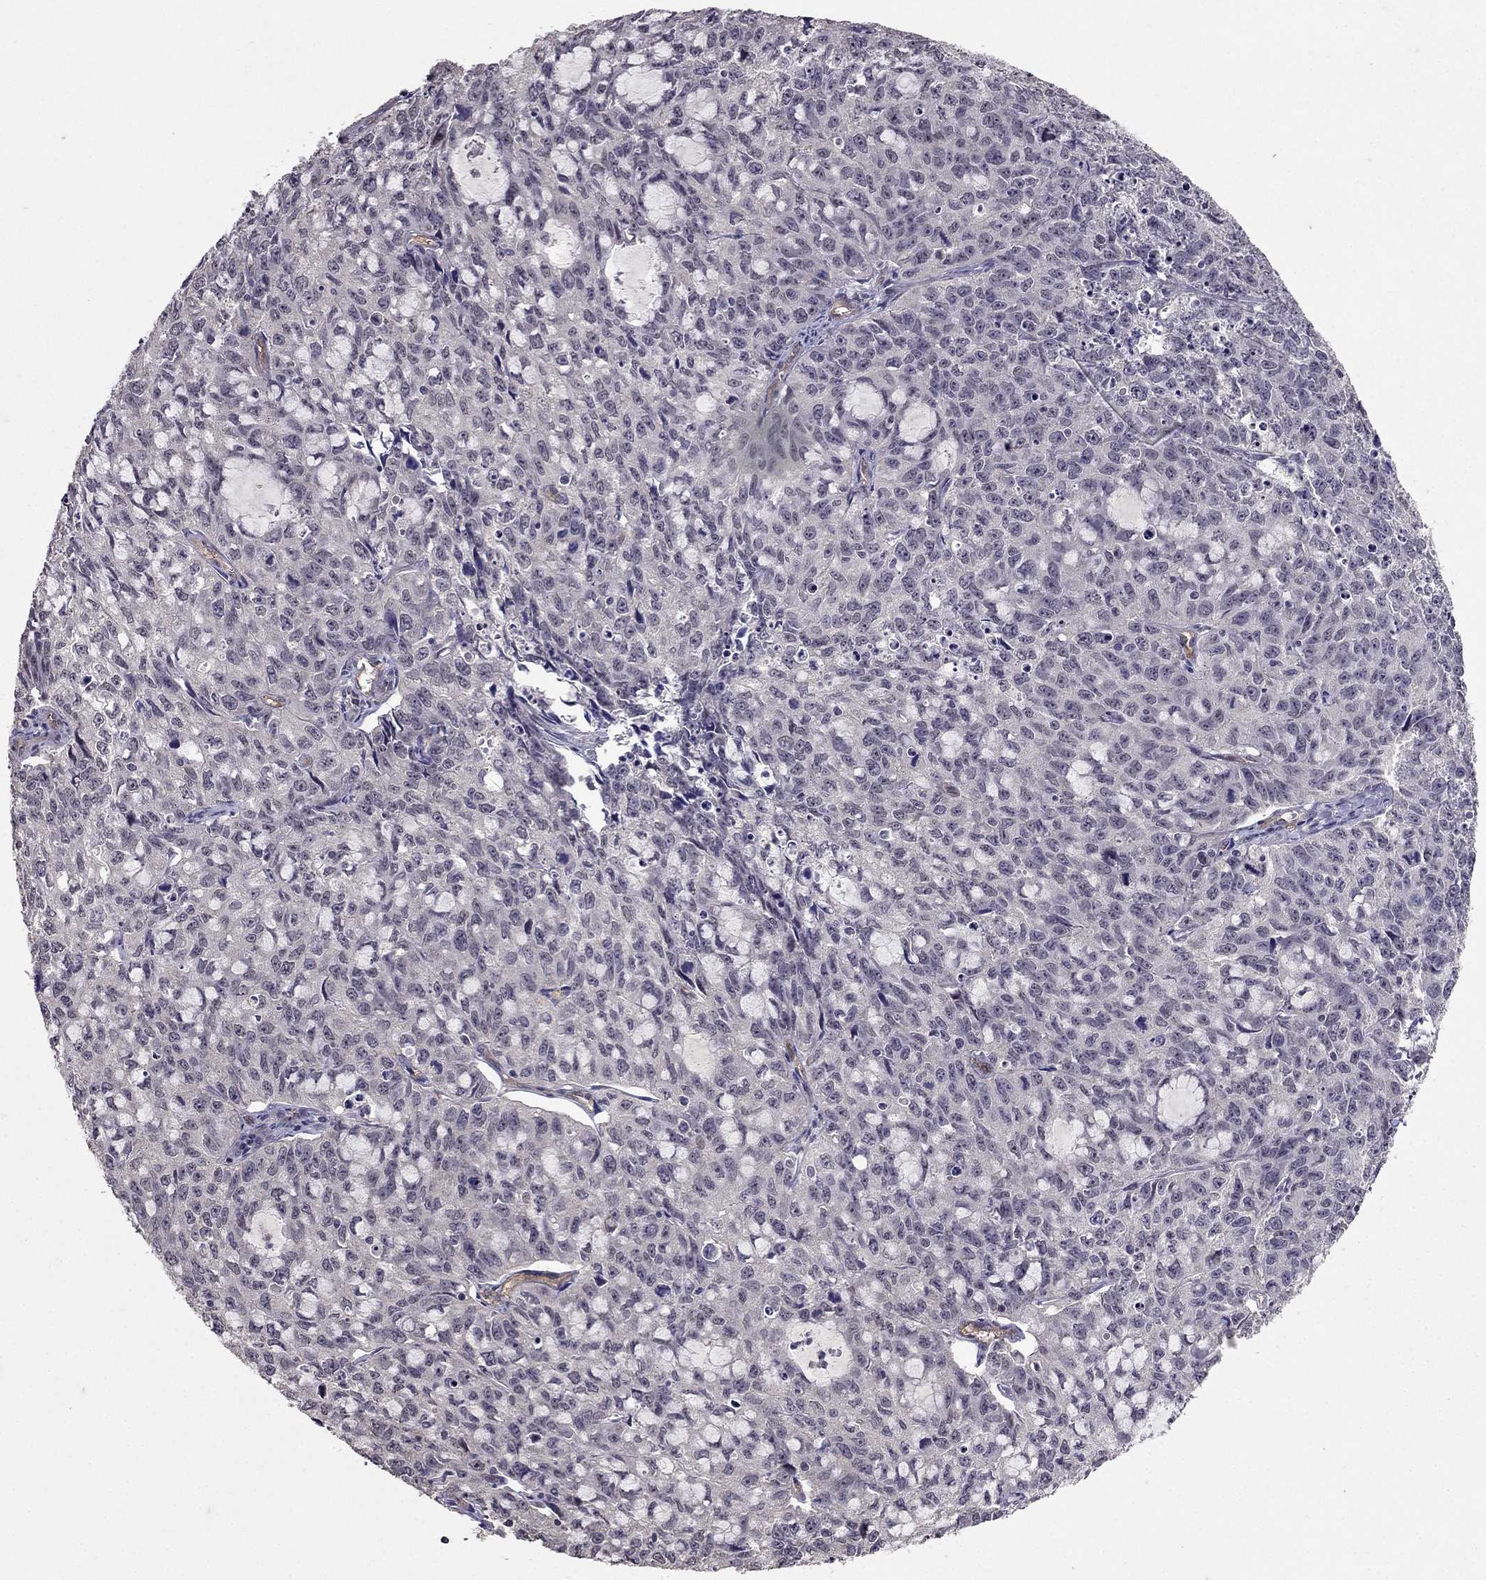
{"staining": {"intensity": "negative", "quantity": "none", "location": "none"}, "tissue": "cervical cancer", "cell_type": "Tumor cells", "image_type": "cancer", "snomed": [{"axis": "morphology", "description": "Squamous cell carcinoma, NOS"}, {"axis": "topography", "description": "Cervix"}], "caption": "Protein analysis of squamous cell carcinoma (cervical) shows no significant positivity in tumor cells.", "gene": "RASIP1", "patient": {"sex": "female", "age": 28}}